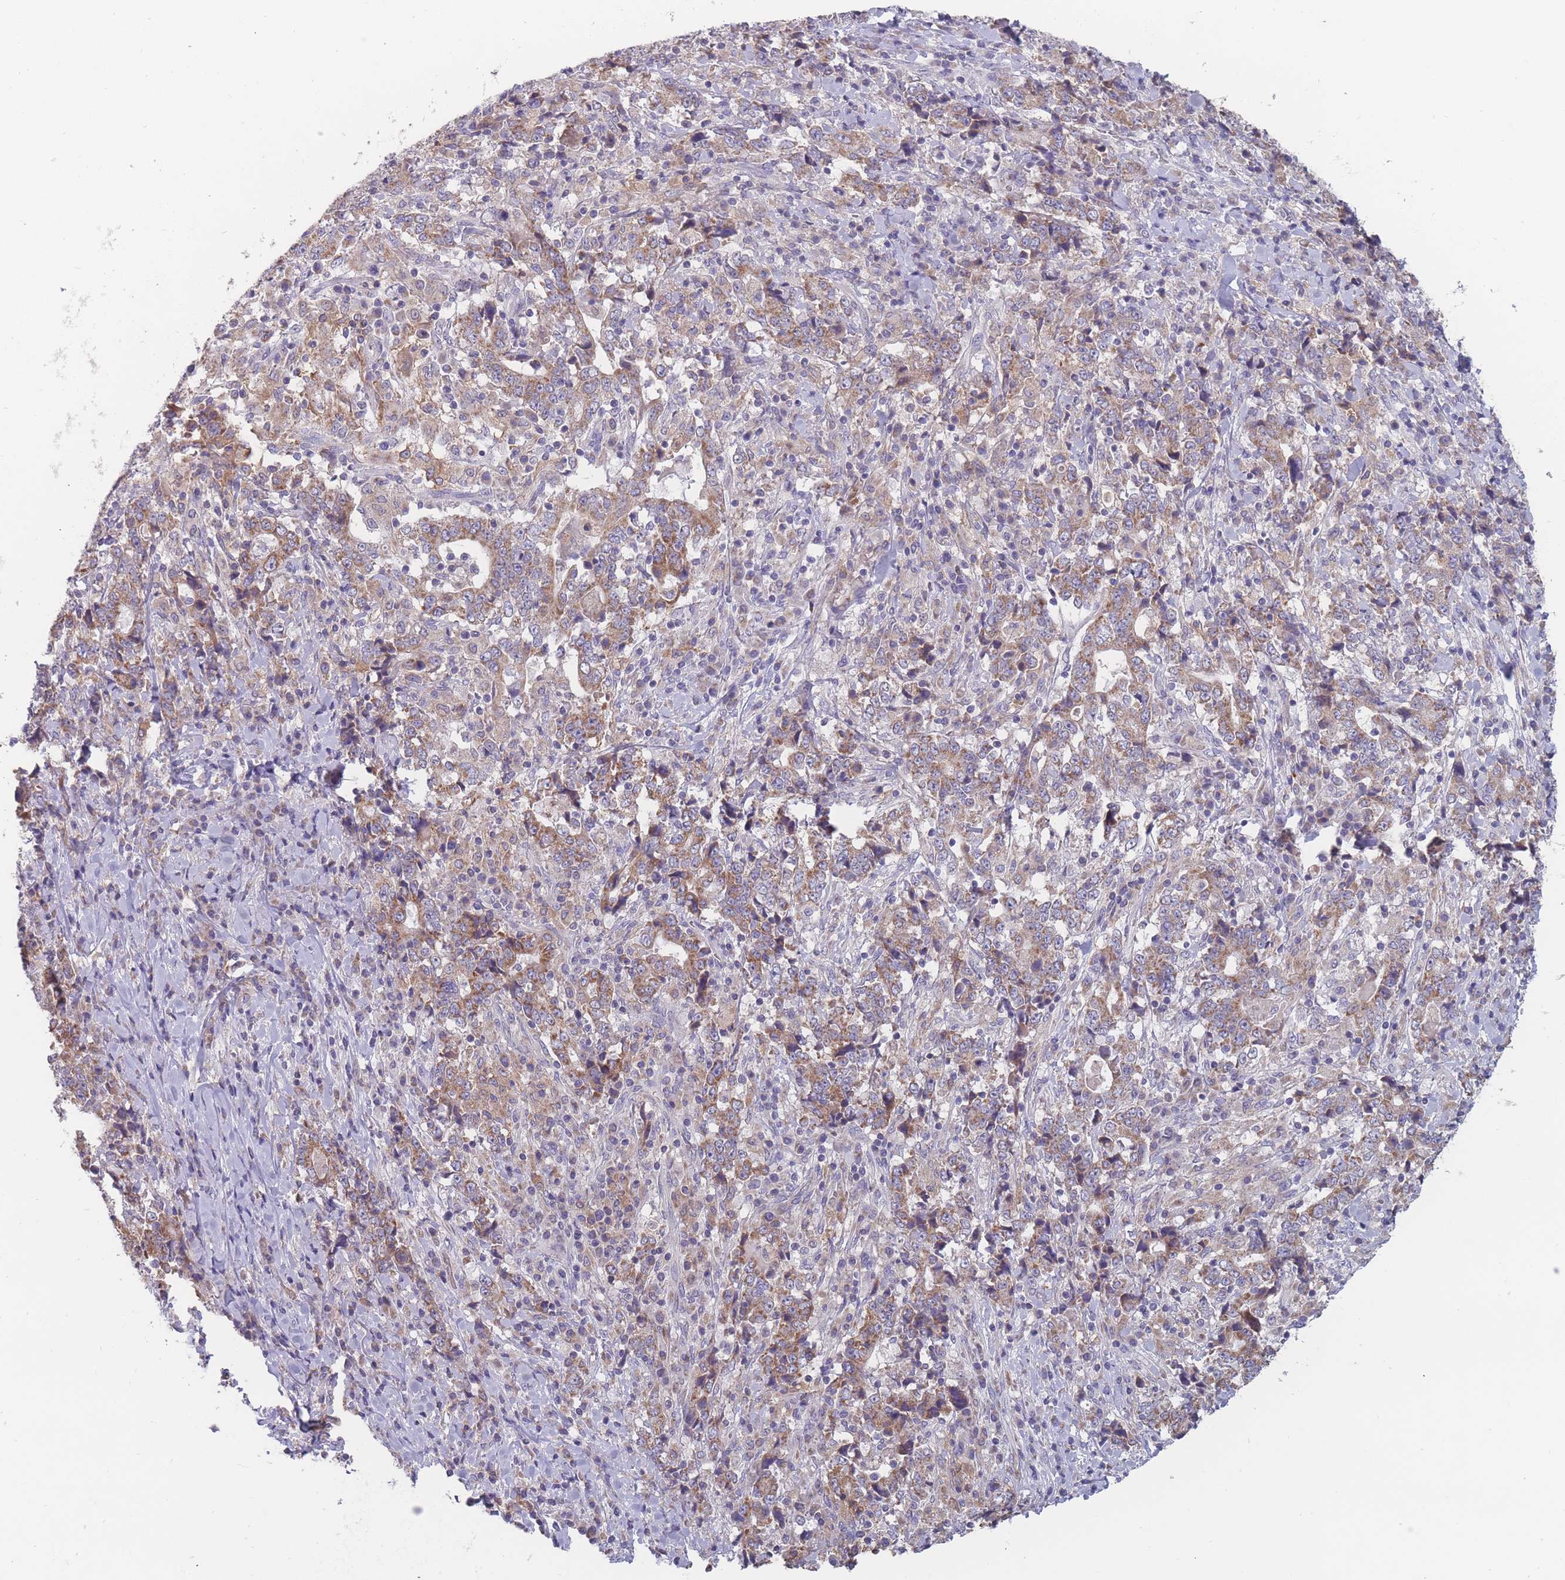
{"staining": {"intensity": "moderate", "quantity": ">75%", "location": "cytoplasmic/membranous"}, "tissue": "stomach cancer", "cell_type": "Tumor cells", "image_type": "cancer", "snomed": [{"axis": "morphology", "description": "Normal tissue, NOS"}, {"axis": "morphology", "description": "Adenocarcinoma, NOS"}, {"axis": "topography", "description": "Stomach, upper"}, {"axis": "topography", "description": "Stomach"}], "caption": "This is an image of immunohistochemistry (IHC) staining of stomach adenocarcinoma, which shows moderate staining in the cytoplasmic/membranous of tumor cells.", "gene": "PEX7", "patient": {"sex": "male", "age": 59}}